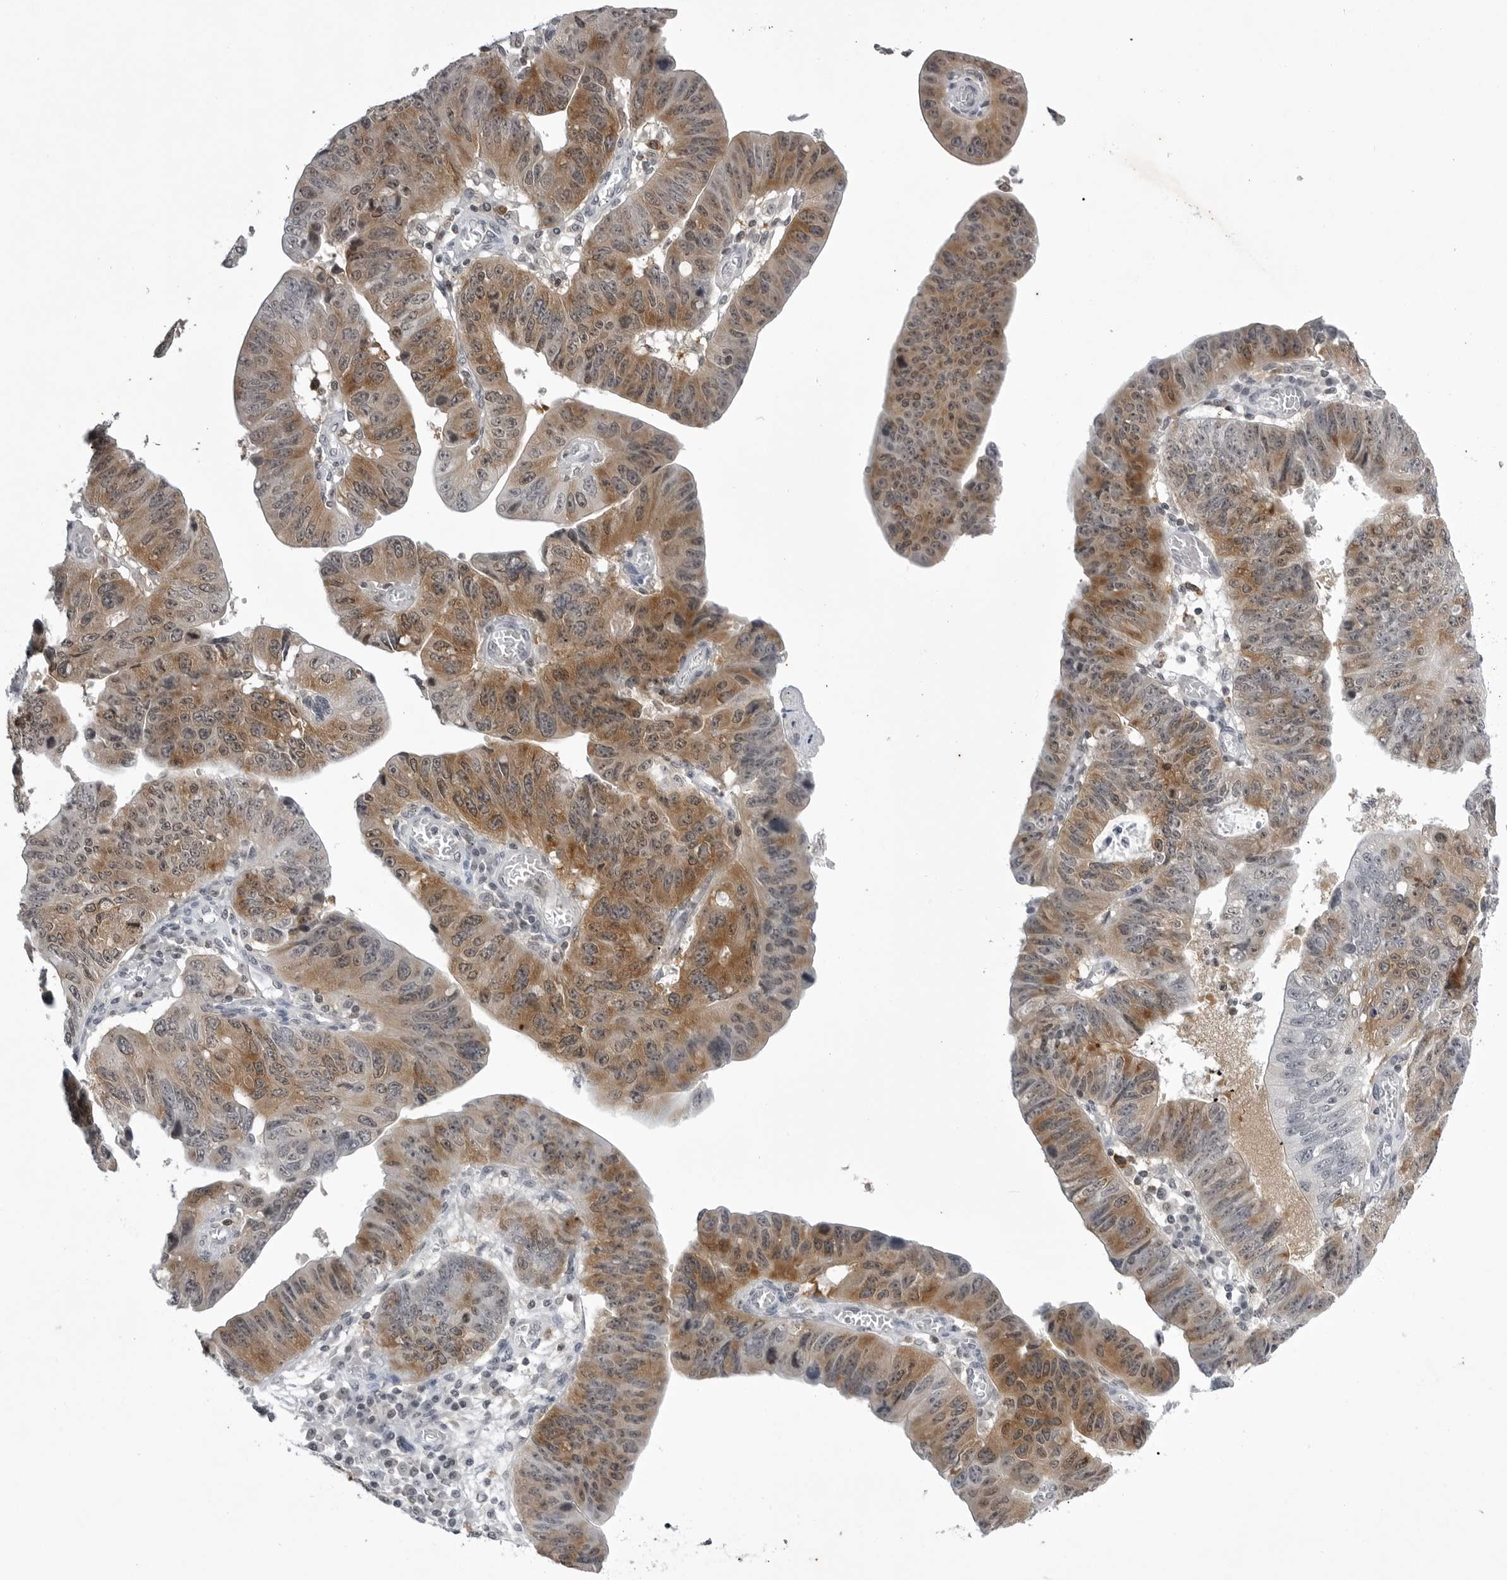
{"staining": {"intensity": "moderate", "quantity": ">75%", "location": "cytoplasmic/membranous"}, "tissue": "stomach cancer", "cell_type": "Tumor cells", "image_type": "cancer", "snomed": [{"axis": "morphology", "description": "Adenocarcinoma, NOS"}, {"axis": "topography", "description": "Stomach"}], "caption": "Adenocarcinoma (stomach) was stained to show a protein in brown. There is medium levels of moderate cytoplasmic/membranous positivity in about >75% of tumor cells.", "gene": "RRM1", "patient": {"sex": "male", "age": 59}}